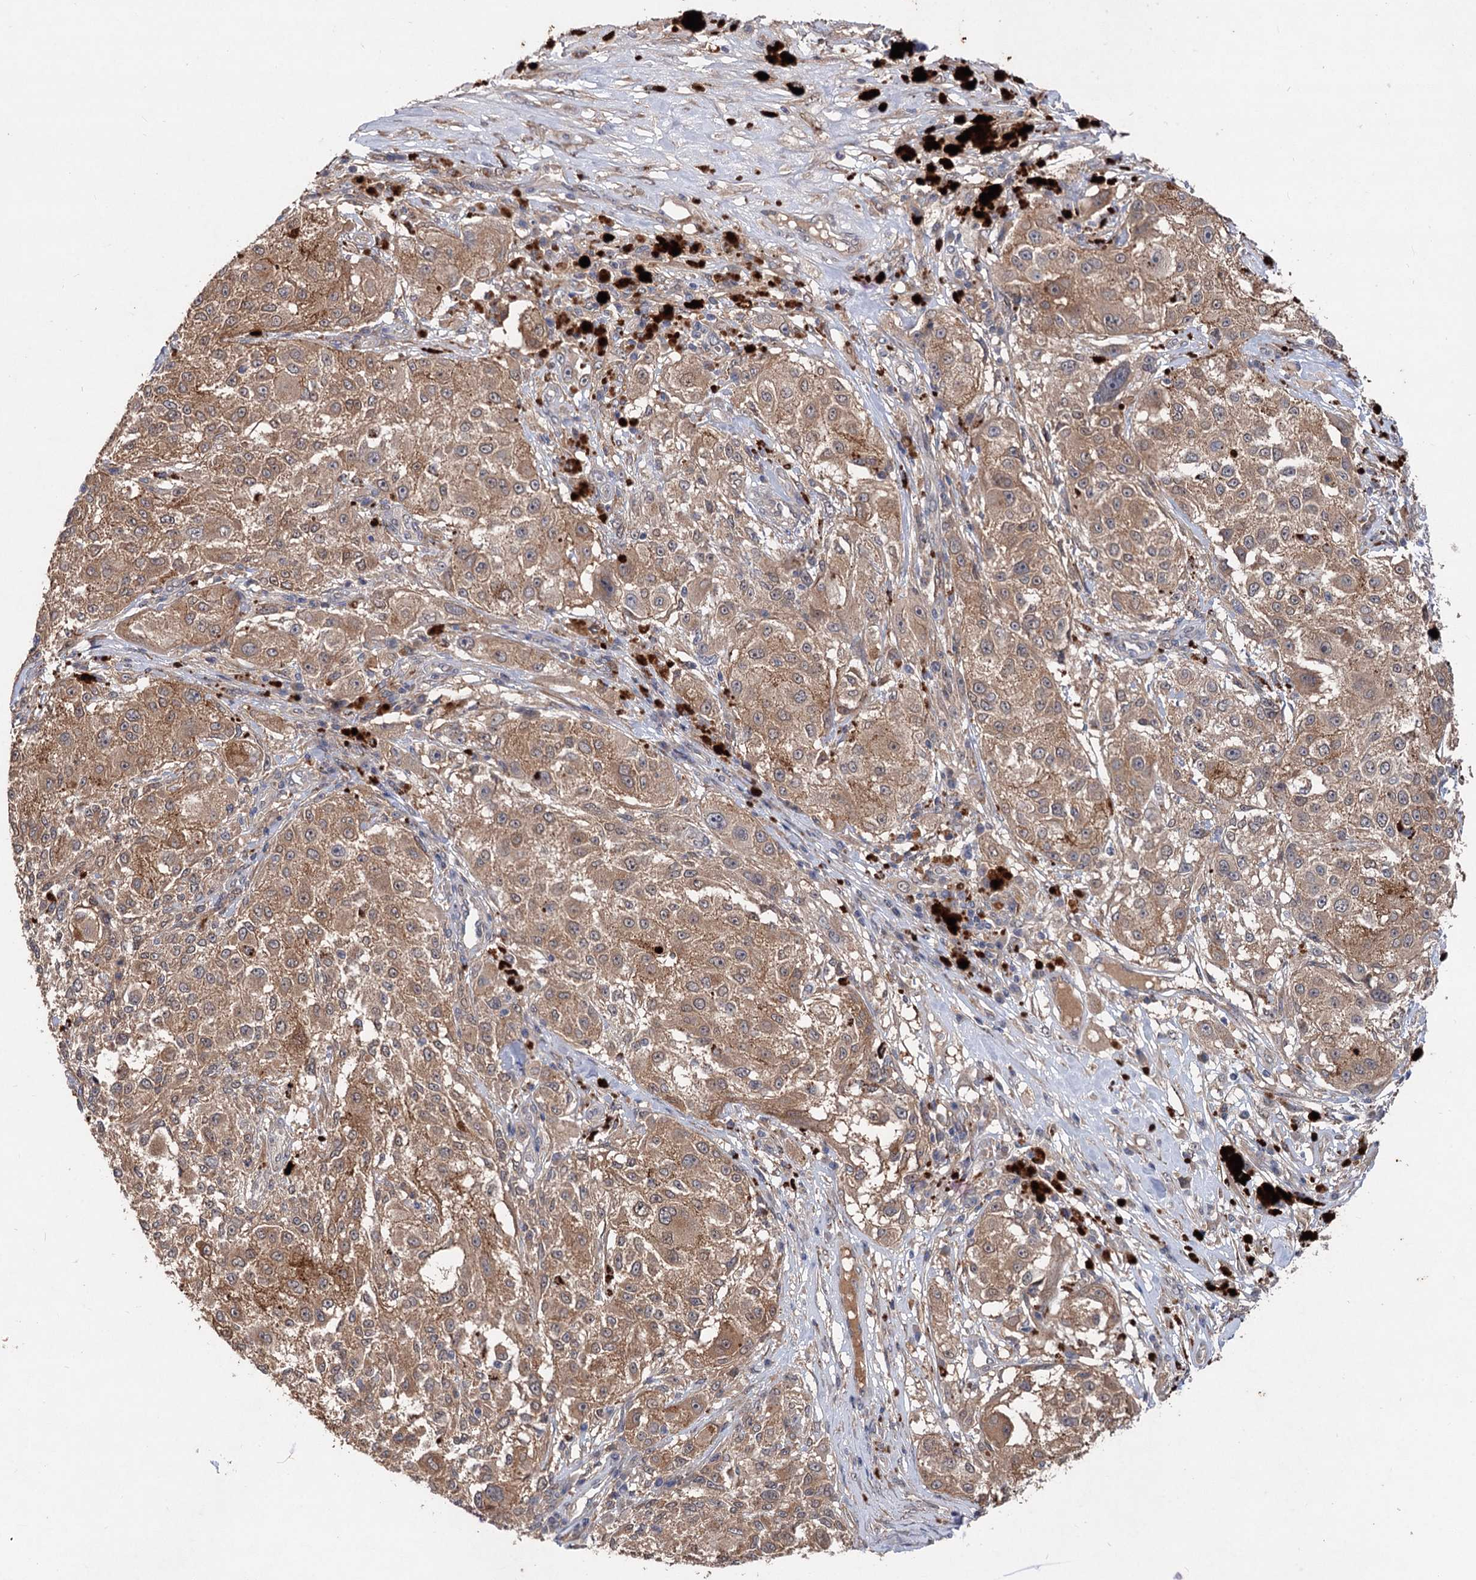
{"staining": {"intensity": "moderate", "quantity": ">75%", "location": "cytoplasmic/membranous"}, "tissue": "melanoma", "cell_type": "Tumor cells", "image_type": "cancer", "snomed": [{"axis": "morphology", "description": "Necrosis, NOS"}, {"axis": "morphology", "description": "Malignant melanoma, NOS"}, {"axis": "topography", "description": "Skin"}], "caption": "High-power microscopy captured an IHC image of malignant melanoma, revealing moderate cytoplasmic/membranous positivity in about >75% of tumor cells.", "gene": "NUDCD2", "patient": {"sex": "female", "age": 87}}